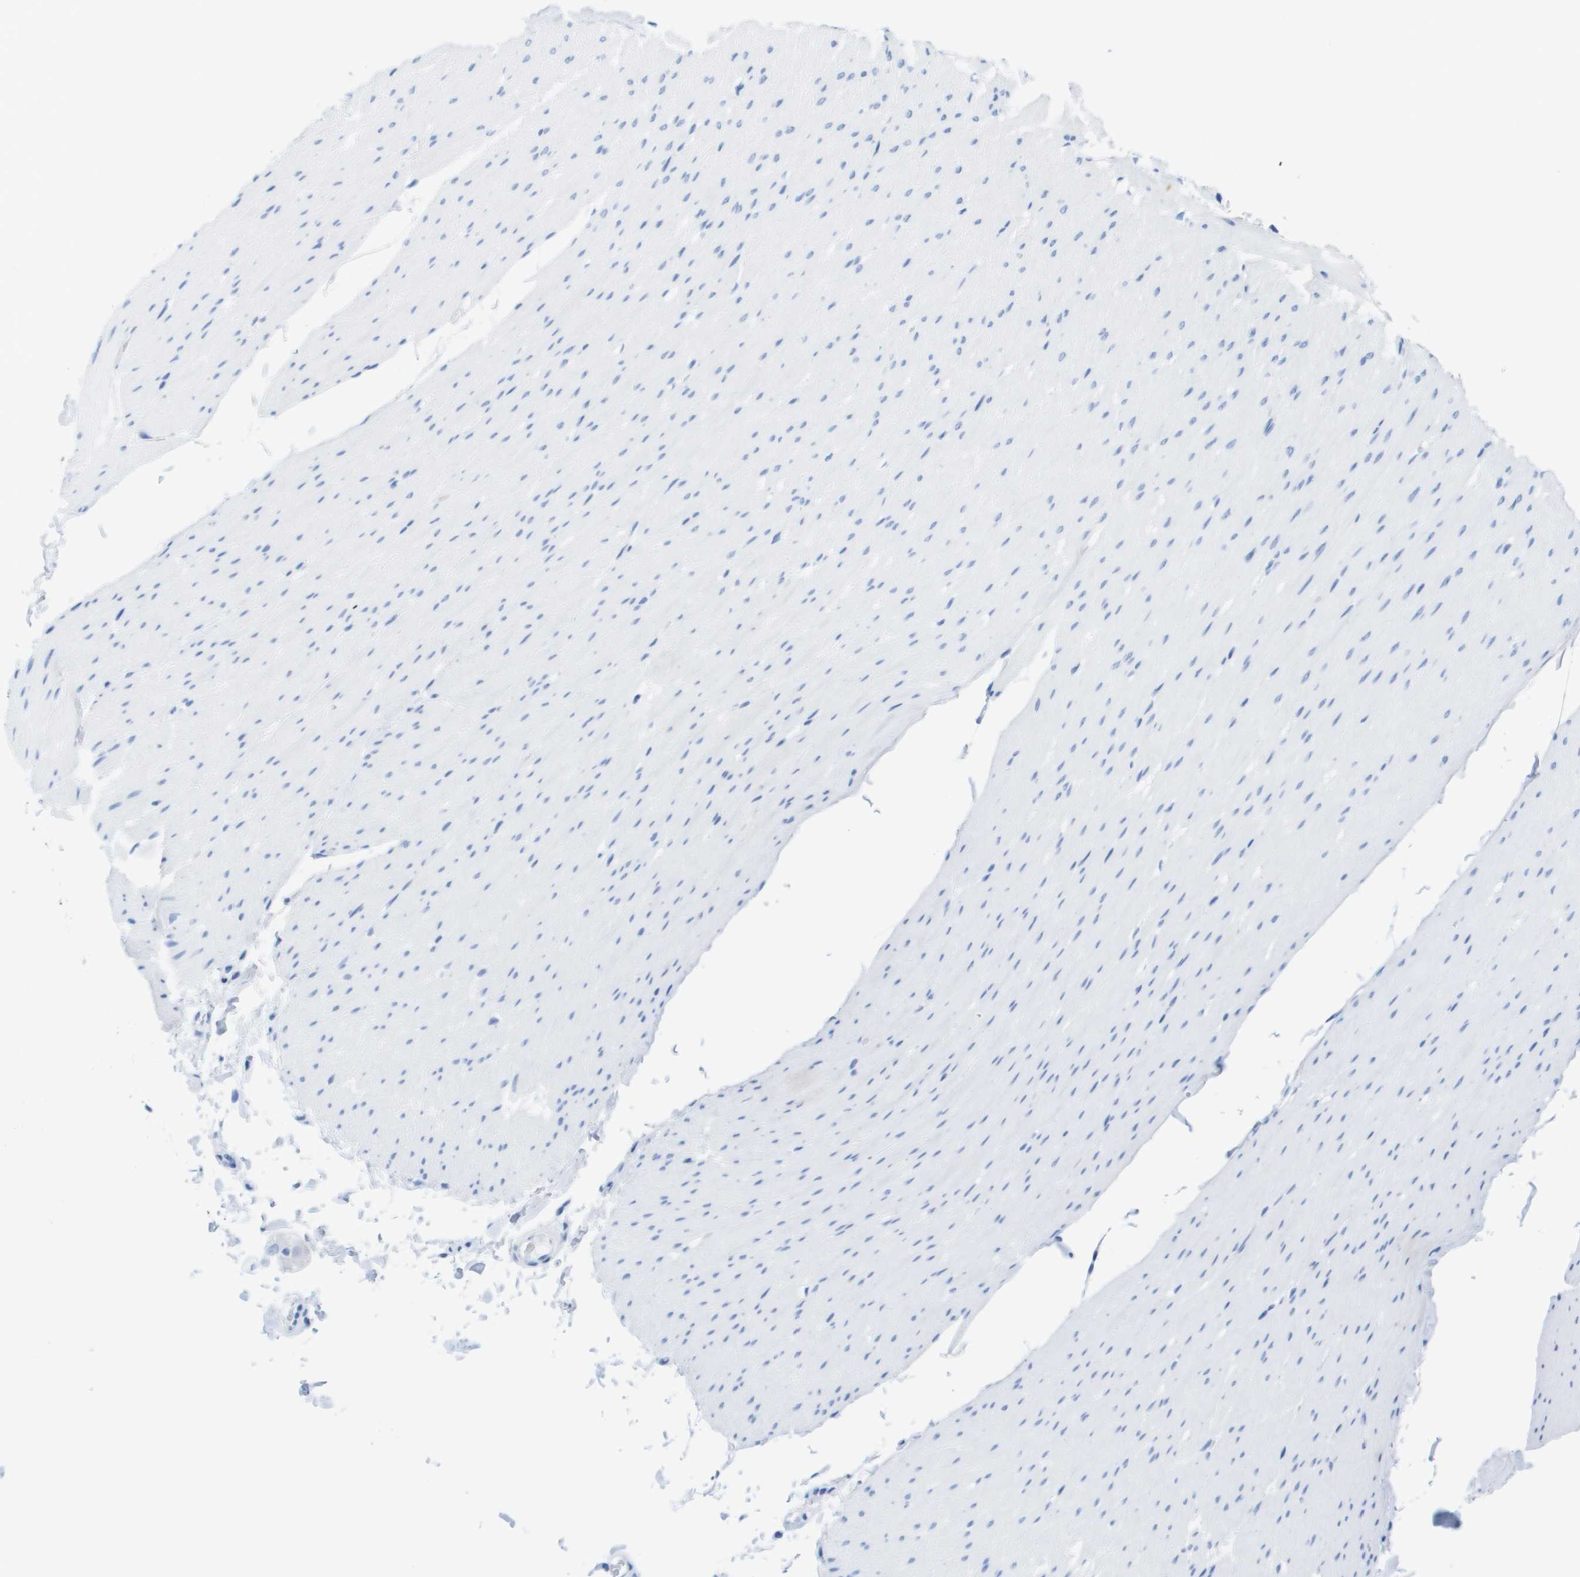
{"staining": {"intensity": "negative", "quantity": "none", "location": "none"}, "tissue": "smooth muscle", "cell_type": "Smooth muscle cells", "image_type": "normal", "snomed": [{"axis": "morphology", "description": "Normal tissue, NOS"}, {"axis": "topography", "description": "Smooth muscle"}, {"axis": "topography", "description": "Colon"}], "caption": "Immunohistochemical staining of unremarkable smooth muscle displays no significant positivity in smooth muscle cells.", "gene": "KCNA3", "patient": {"sex": "male", "age": 67}}